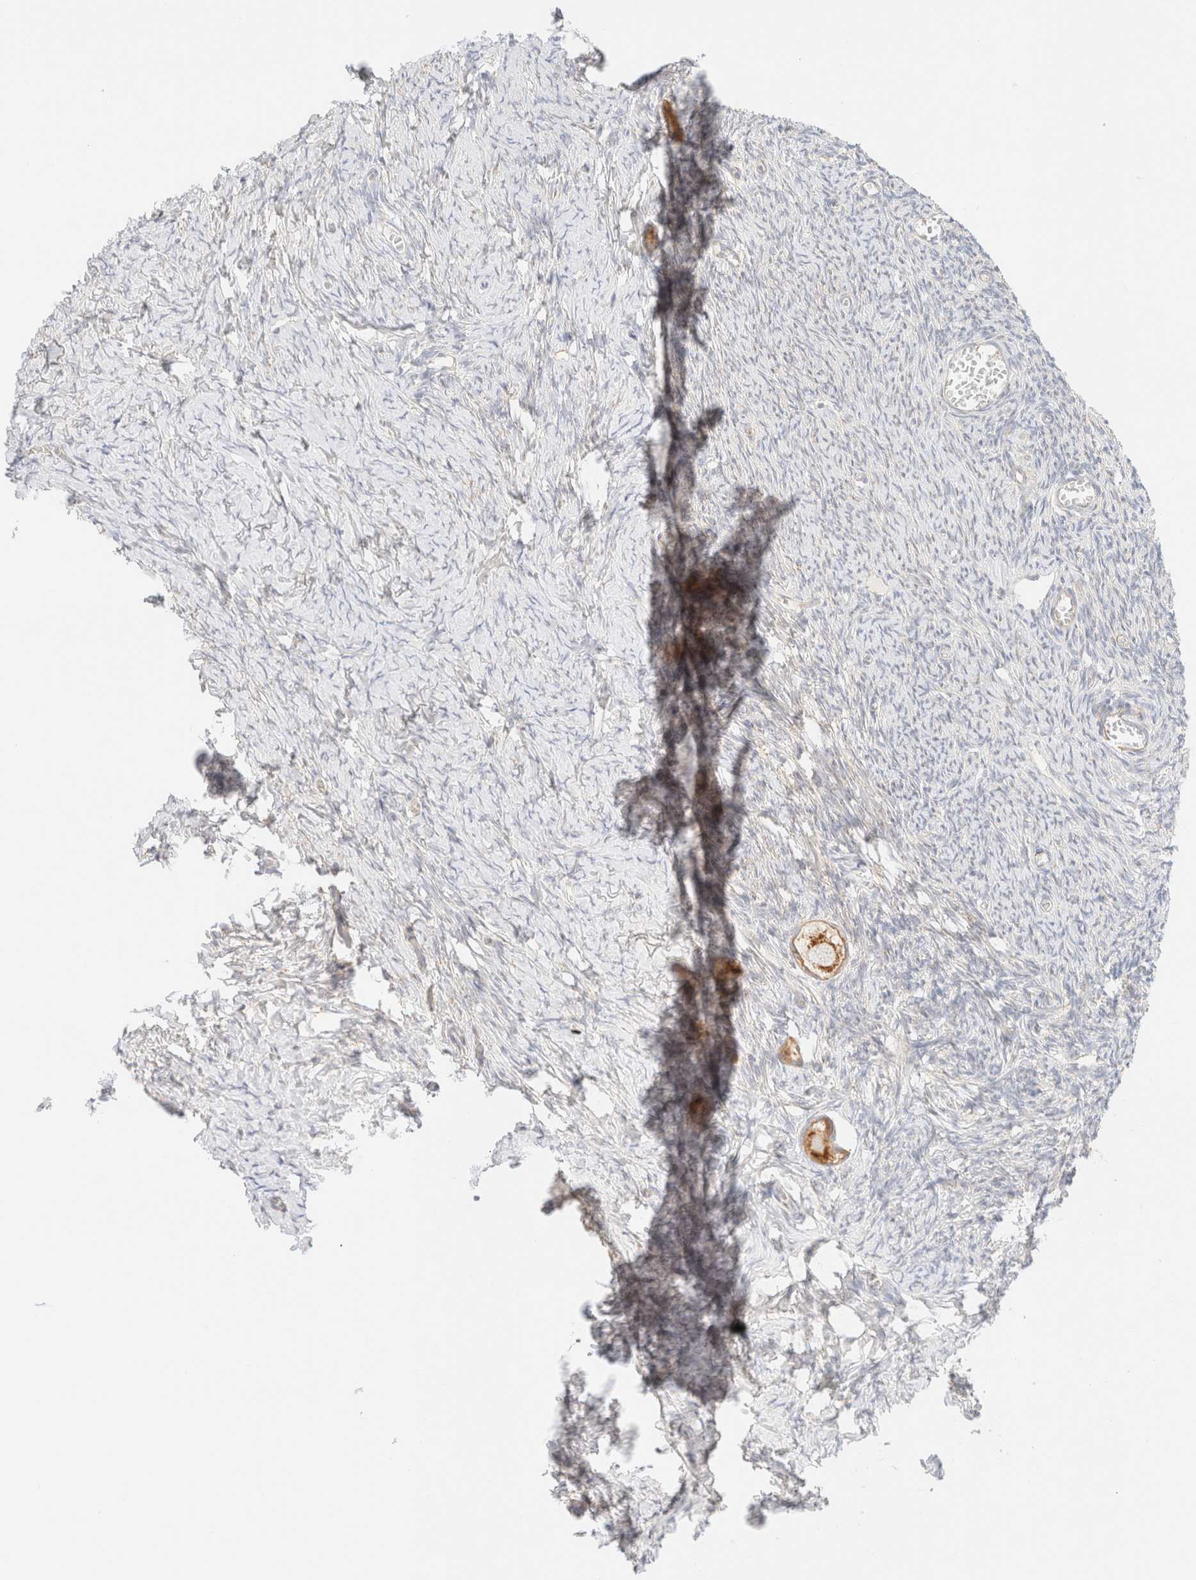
{"staining": {"intensity": "moderate", "quantity": ">75%", "location": "cytoplasmic/membranous"}, "tissue": "ovary", "cell_type": "Follicle cells", "image_type": "normal", "snomed": [{"axis": "morphology", "description": "Normal tissue, NOS"}, {"axis": "topography", "description": "Ovary"}], "caption": "Ovary stained for a protein shows moderate cytoplasmic/membranous positivity in follicle cells. The staining is performed using DAB brown chromogen to label protein expression. The nuclei are counter-stained blue using hematoxylin.", "gene": "MYO10", "patient": {"sex": "female", "age": 27}}